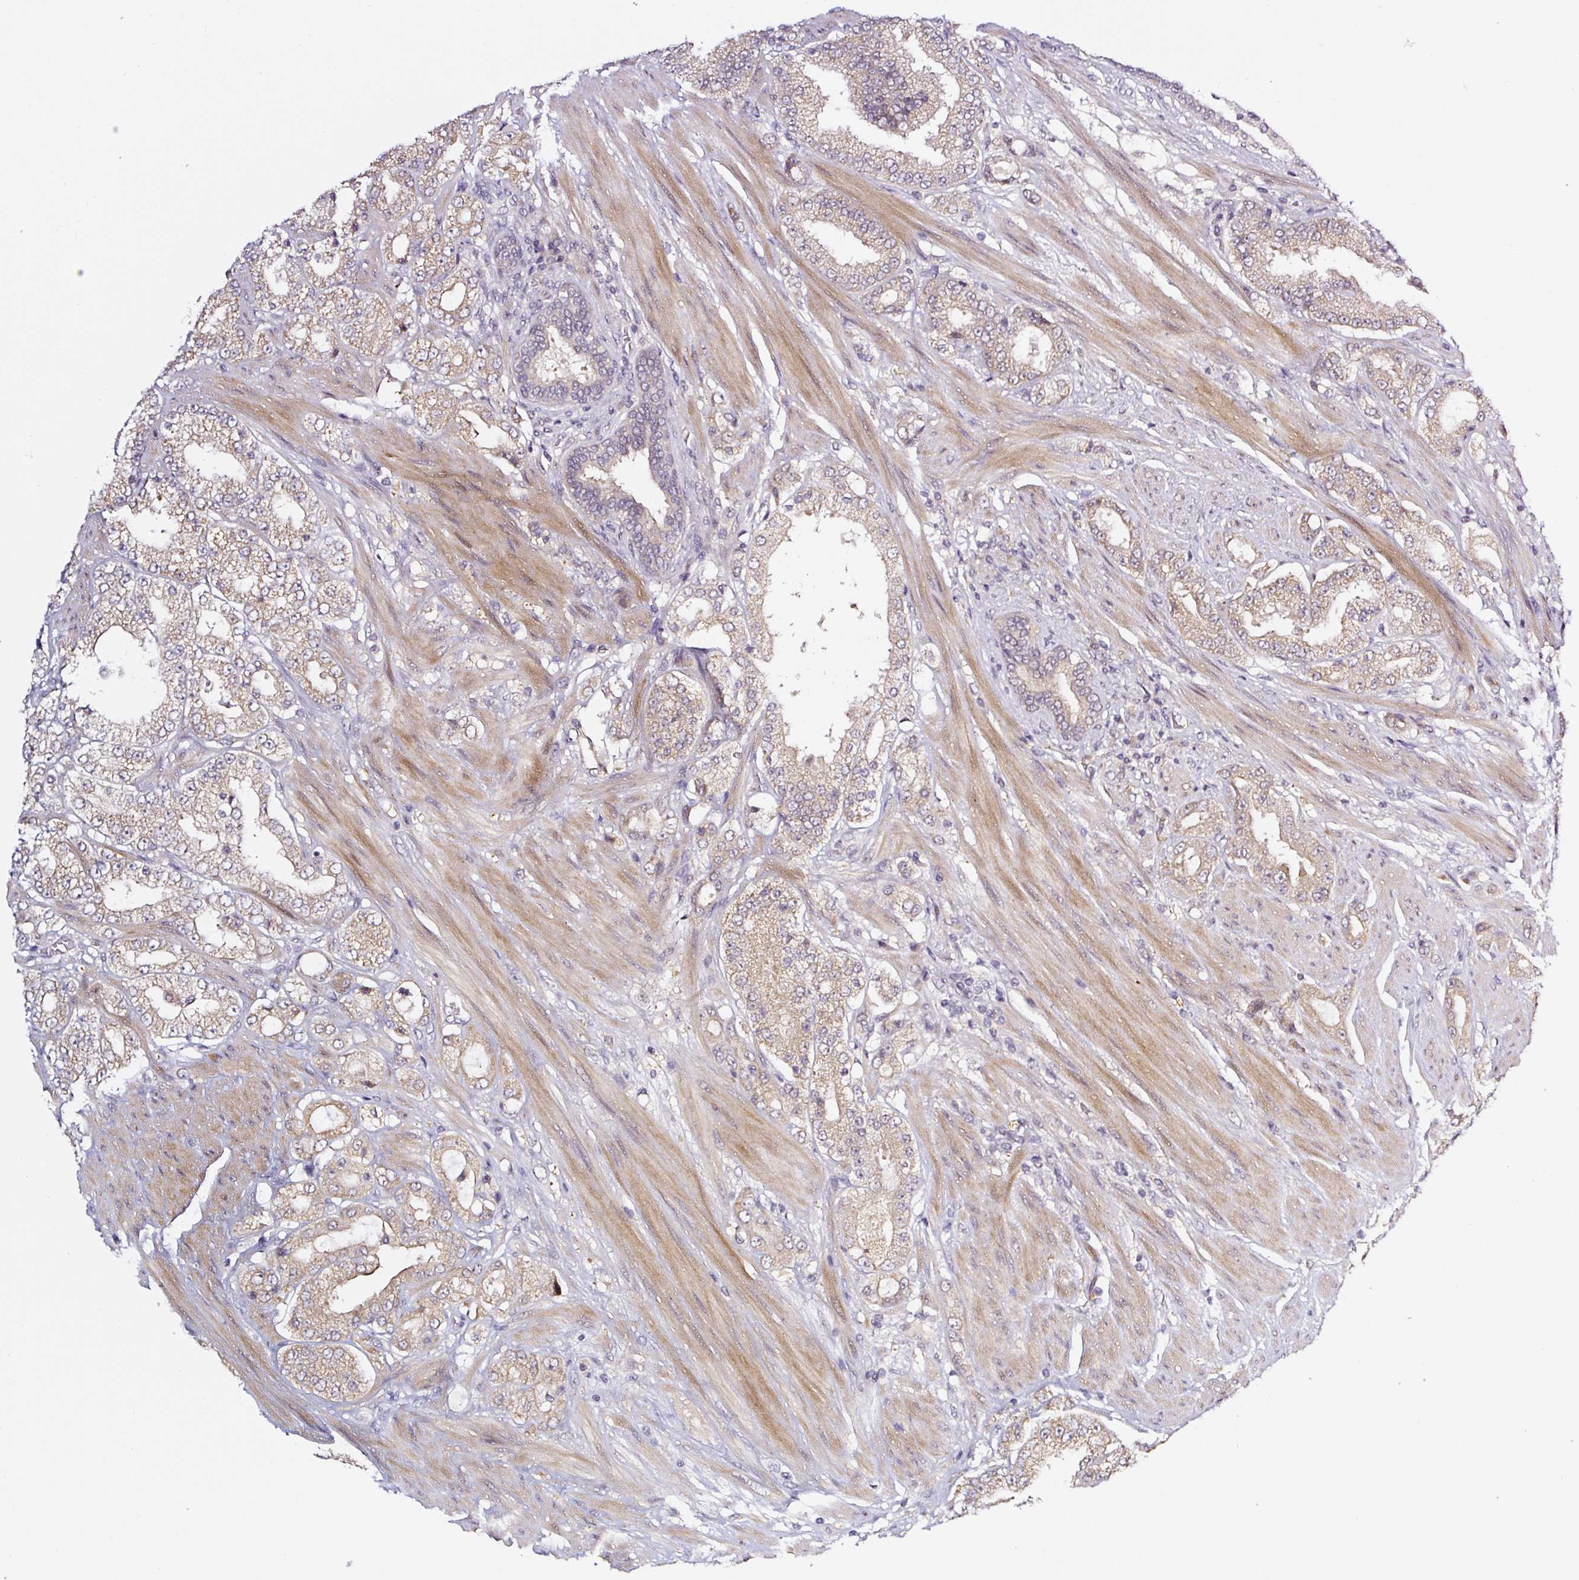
{"staining": {"intensity": "weak", "quantity": ">75%", "location": "cytoplasmic/membranous"}, "tissue": "prostate cancer", "cell_type": "Tumor cells", "image_type": "cancer", "snomed": [{"axis": "morphology", "description": "Adenocarcinoma, High grade"}, {"axis": "topography", "description": "Prostate"}], "caption": "Tumor cells reveal low levels of weak cytoplasmic/membranous staining in approximately >75% of cells in prostate cancer.", "gene": "PRKAA2", "patient": {"sex": "male", "age": 68}}